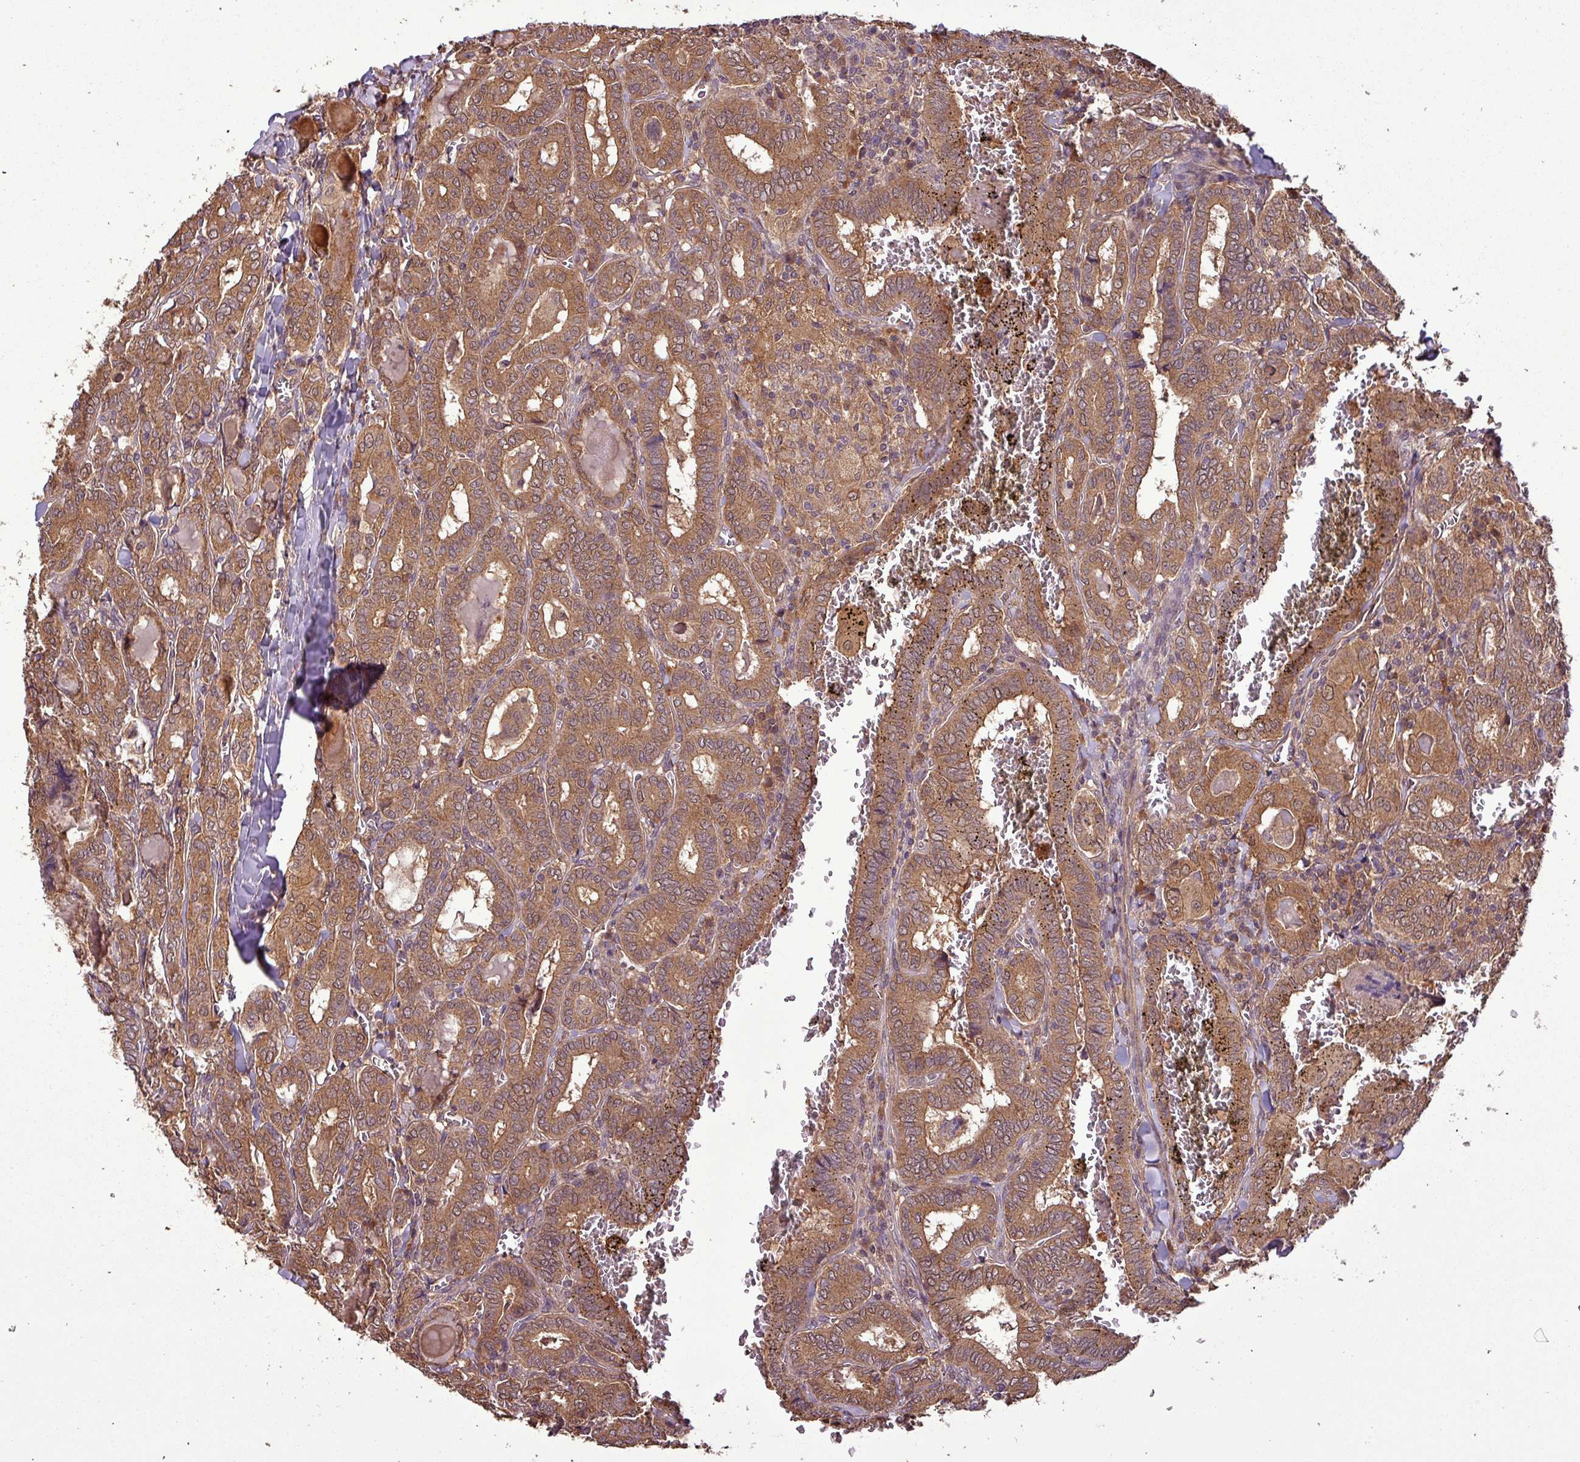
{"staining": {"intensity": "moderate", "quantity": ">75%", "location": "cytoplasmic/membranous"}, "tissue": "thyroid cancer", "cell_type": "Tumor cells", "image_type": "cancer", "snomed": [{"axis": "morphology", "description": "Papillary adenocarcinoma, NOS"}, {"axis": "topography", "description": "Thyroid gland"}], "caption": "This is a photomicrograph of immunohistochemistry staining of papillary adenocarcinoma (thyroid), which shows moderate positivity in the cytoplasmic/membranous of tumor cells.", "gene": "NT5C3A", "patient": {"sex": "female", "age": 72}}